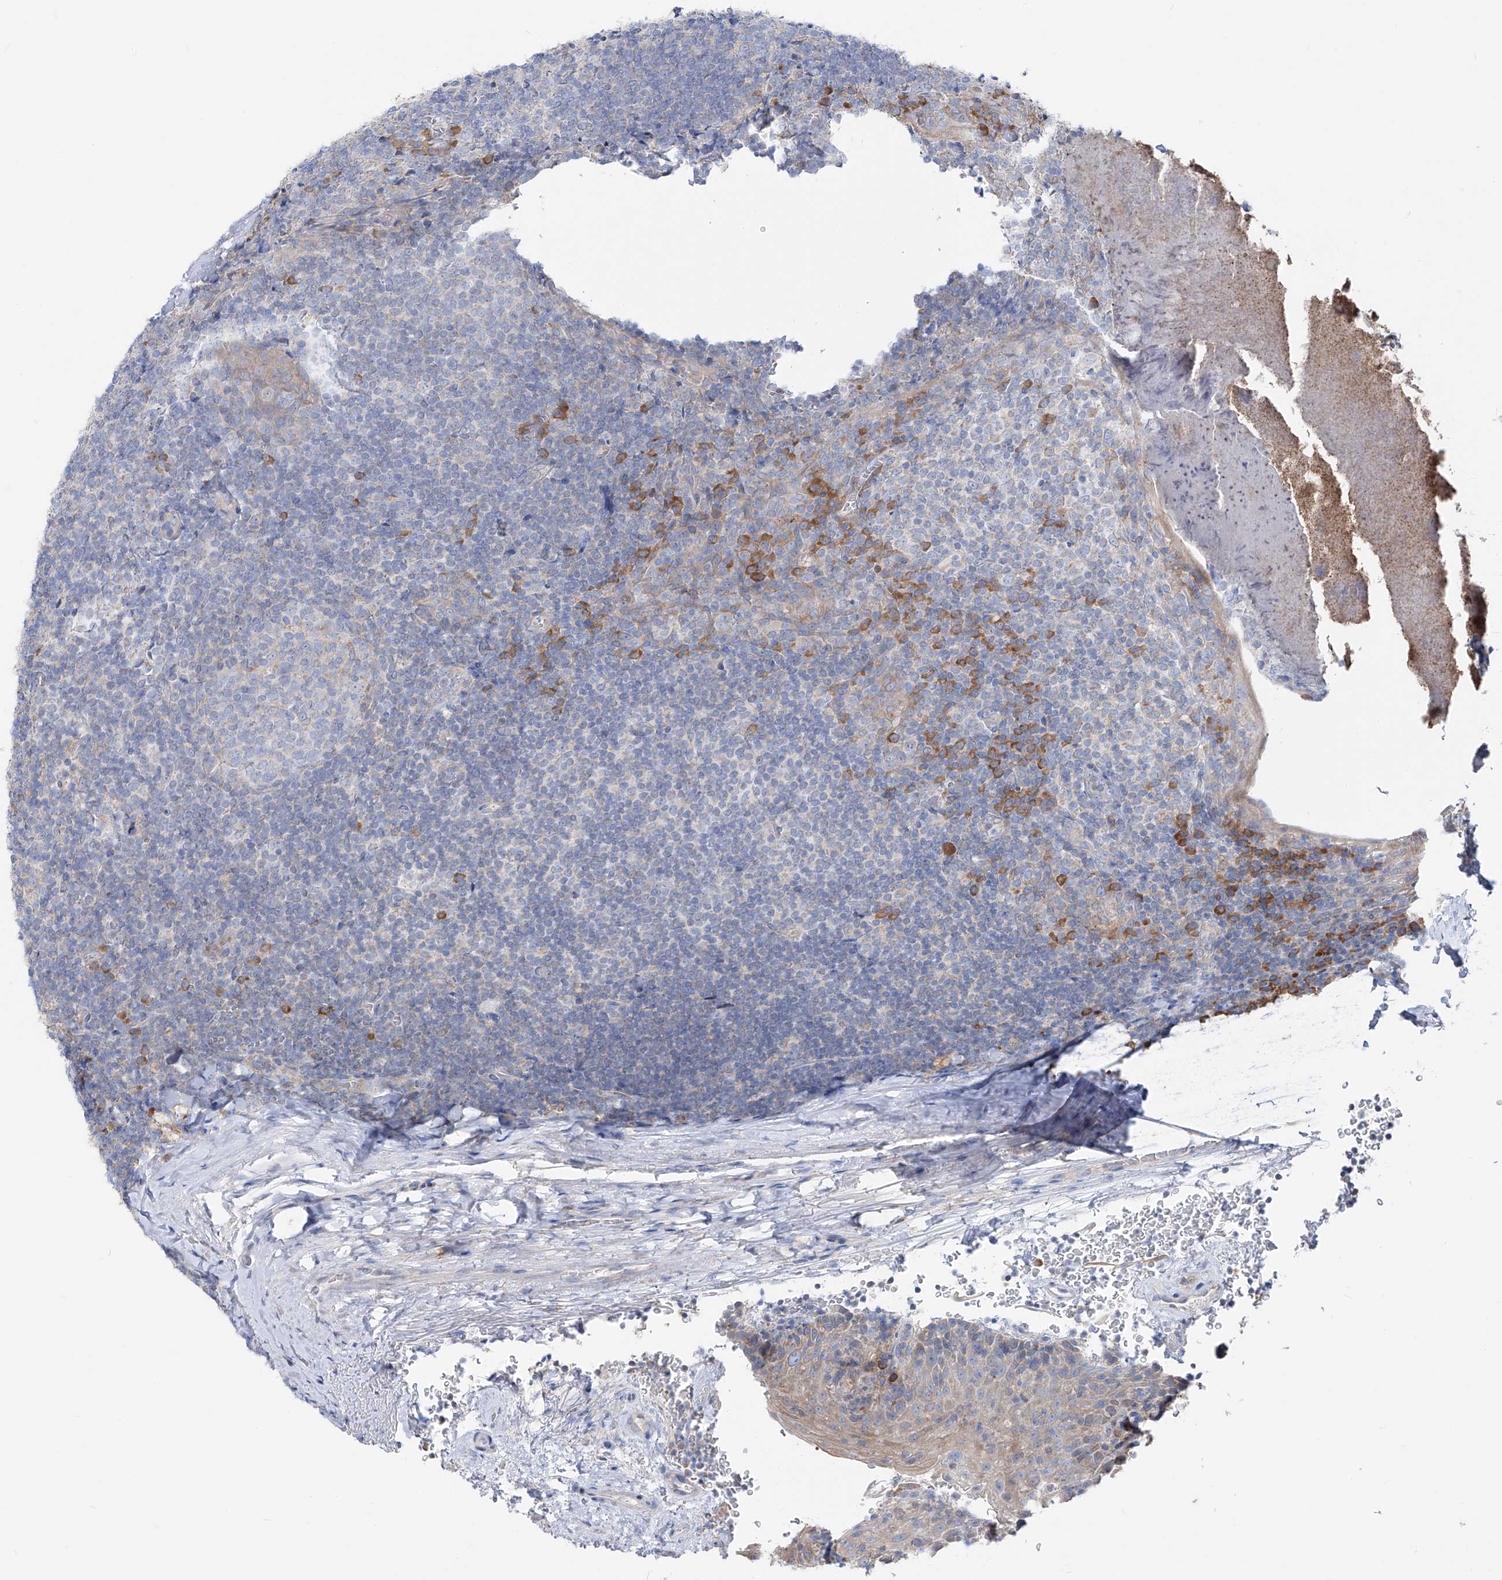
{"staining": {"intensity": "negative", "quantity": "none", "location": "none"}, "tissue": "tonsil", "cell_type": "Germinal center cells", "image_type": "normal", "snomed": [{"axis": "morphology", "description": "Normal tissue, NOS"}, {"axis": "topography", "description": "Tonsil"}], "caption": "Immunohistochemical staining of benign tonsil reveals no significant staining in germinal center cells.", "gene": "UFL1", "patient": {"sex": "male", "age": 37}}